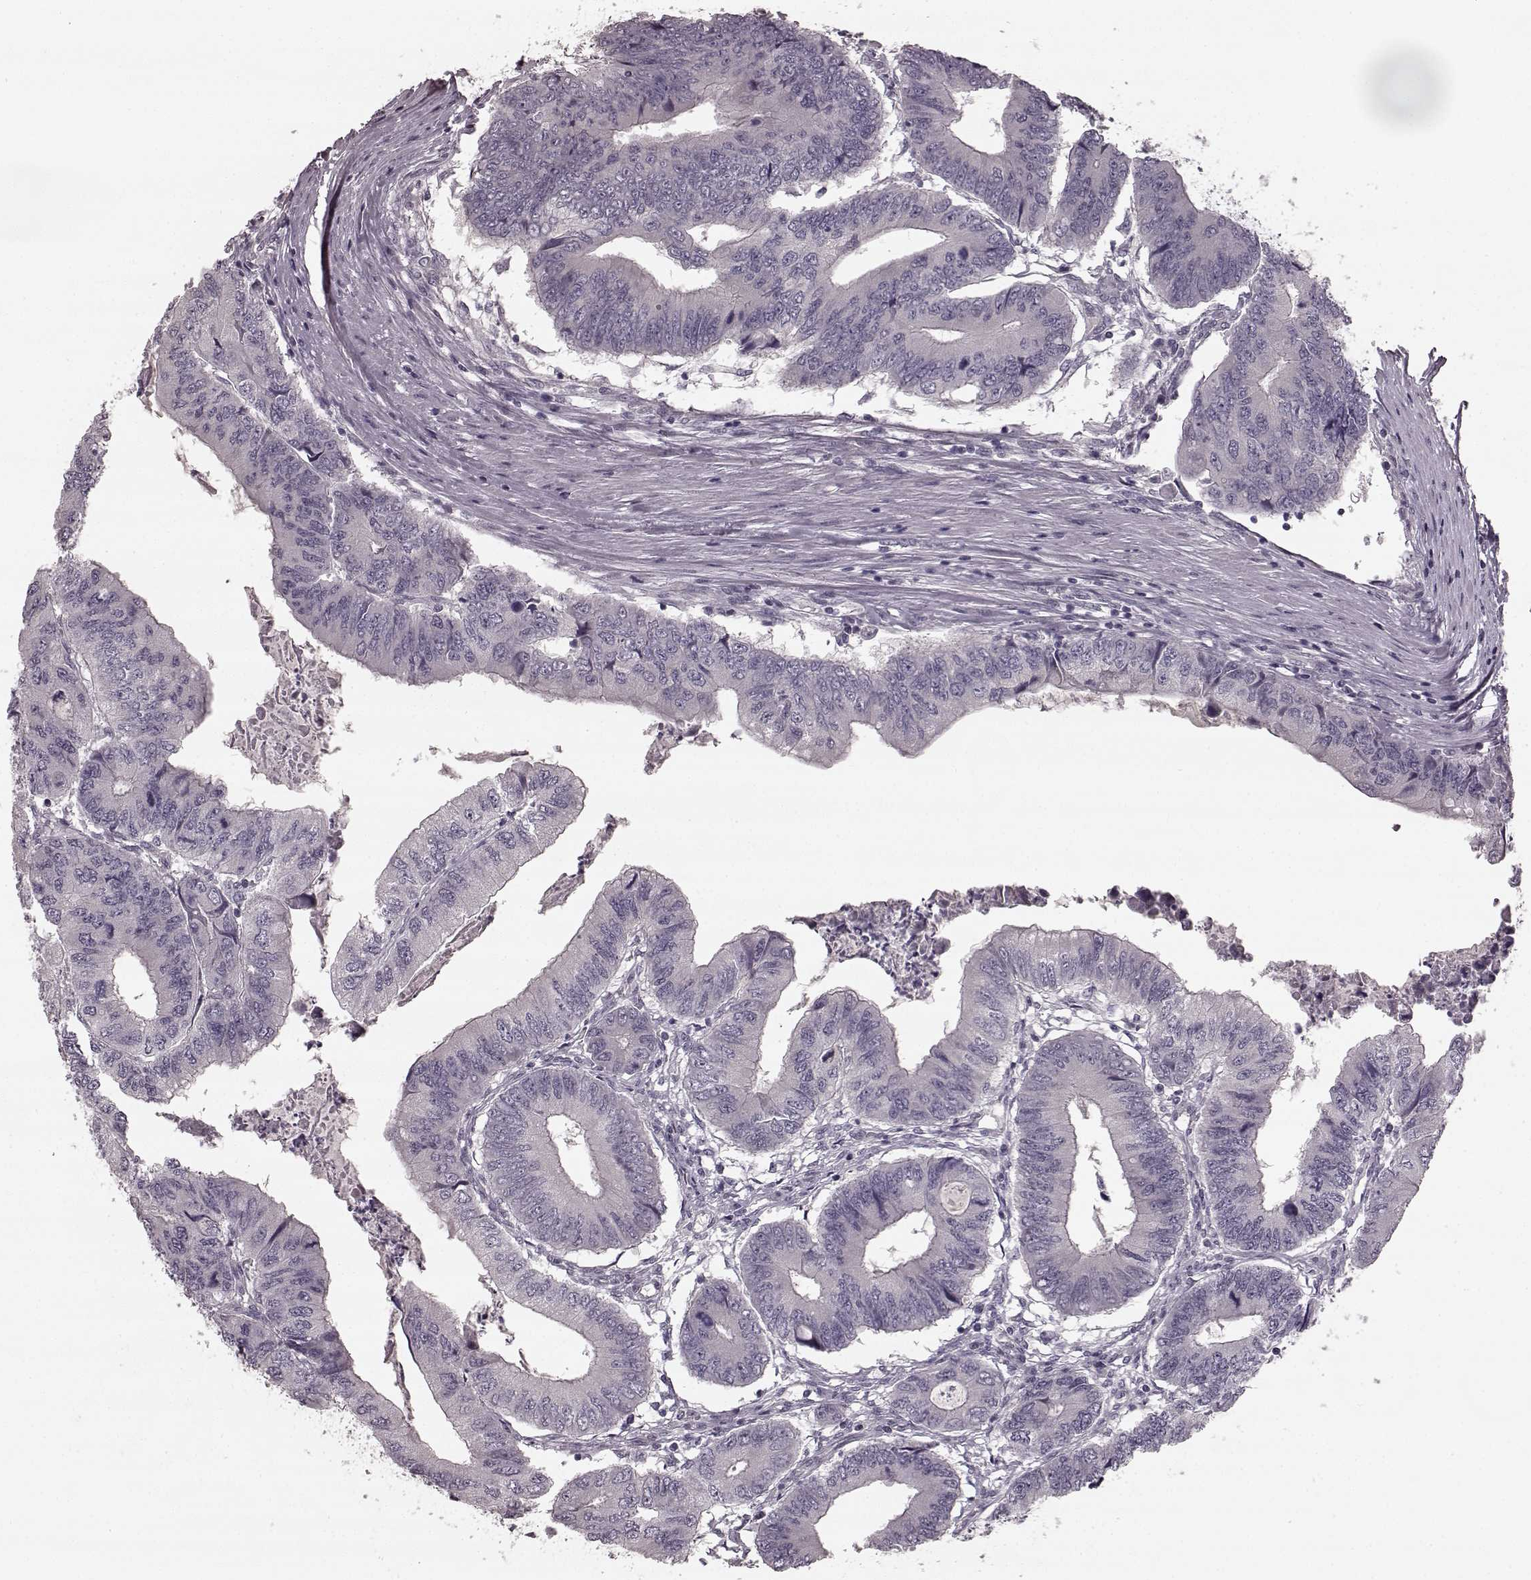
{"staining": {"intensity": "negative", "quantity": "none", "location": "none"}, "tissue": "colorectal cancer", "cell_type": "Tumor cells", "image_type": "cancer", "snomed": [{"axis": "morphology", "description": "Adenocarcinoma, NOS"}, {"axis": "topography", "description": "Colon"}], "caption": "This is an immunohistochemistry (IHC) photomicrograph of colorectal adenocarcinoma. There is no positivity in tumor cells.", "gene": "PRKCE", "patient": {"sex": "male", "age": 53}}